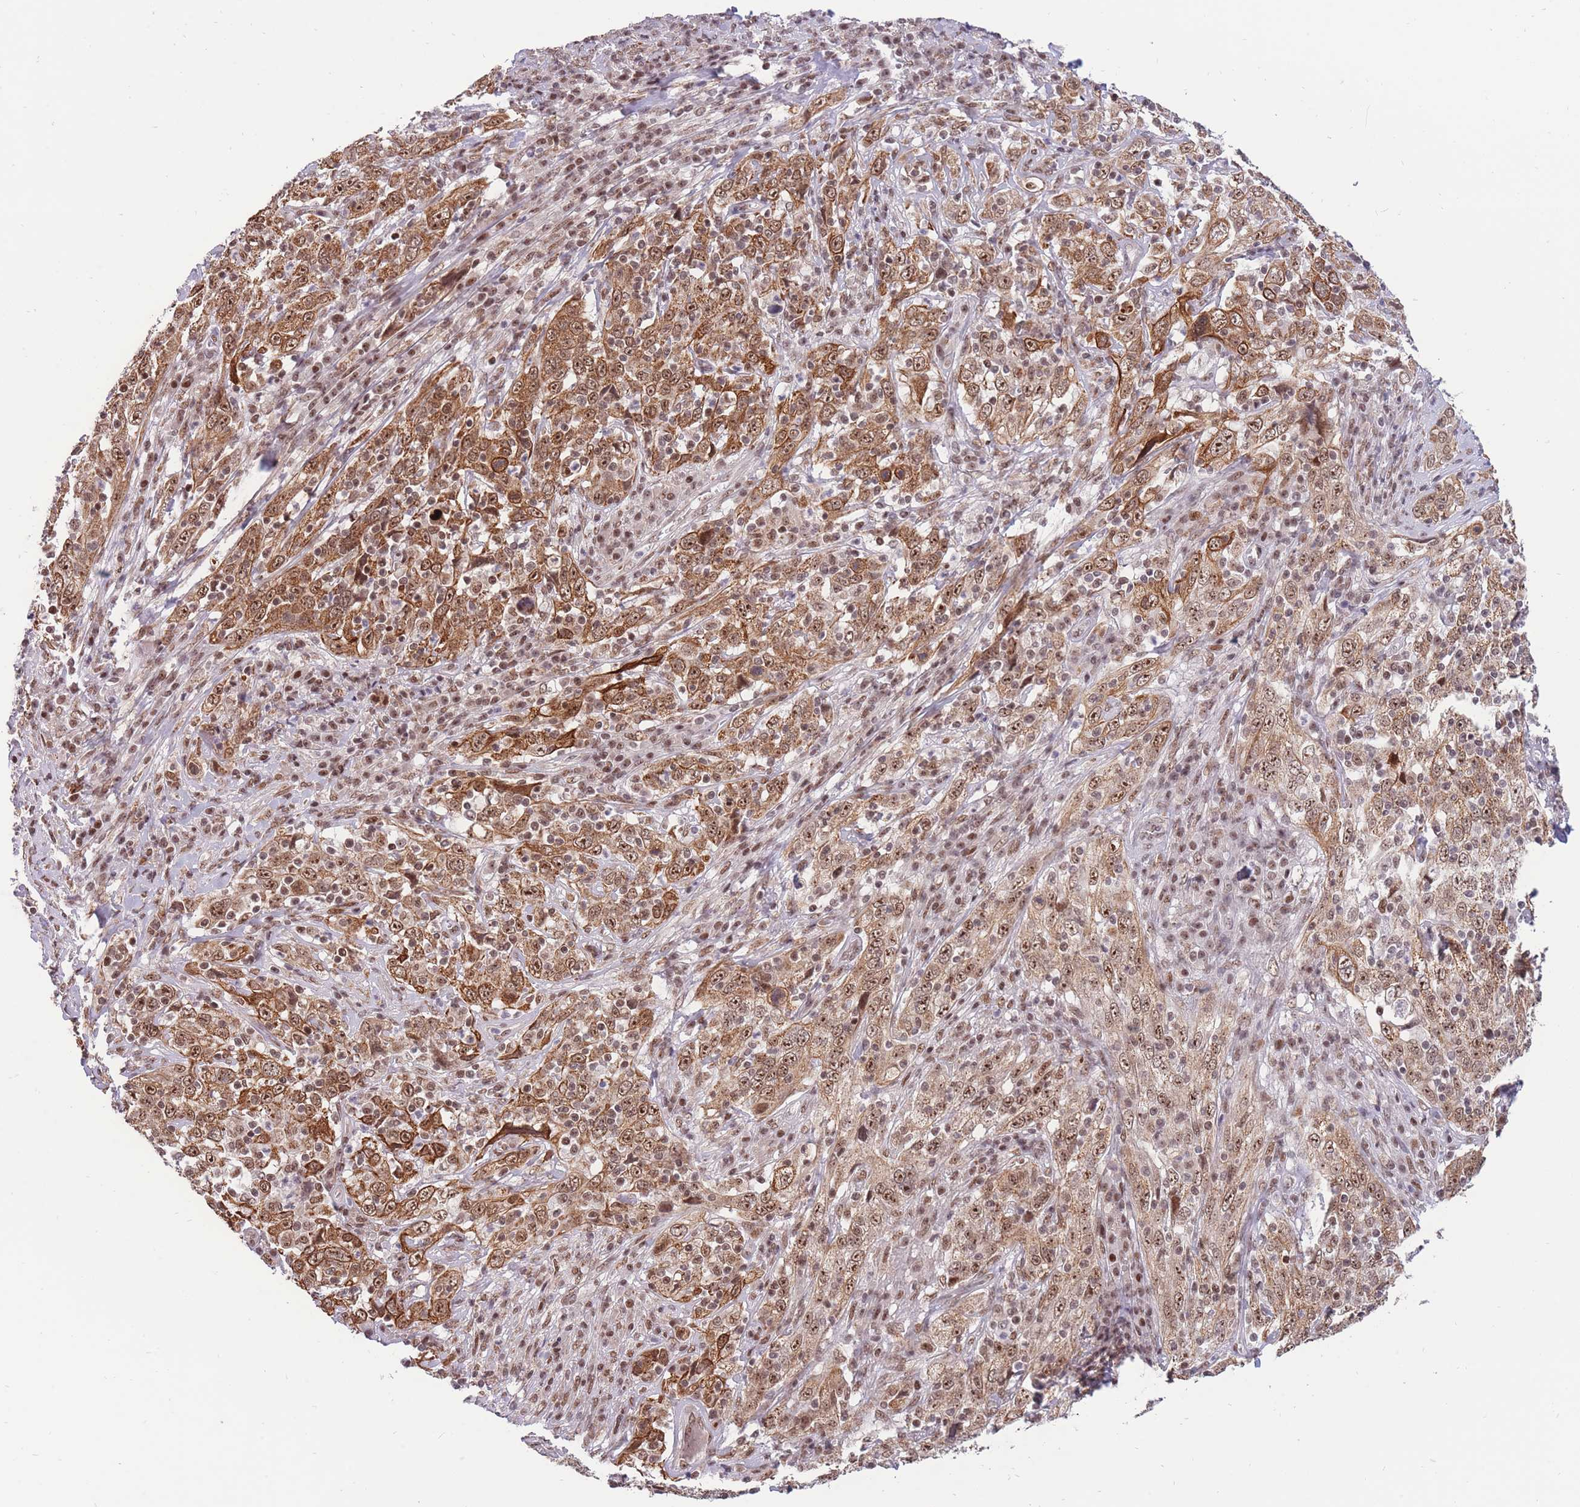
{"staining": {"intensity": "moderate", "quantity": ">75%", "location": "cytoplasmic/membranous,nuclear"}, "tissue": "cervical cancer", "cell_type": "Tumor cells", "image_type": "cancer", "snomed": [{"axis": "morphology", "description": "Squamous cell carcinoma, NOS"}, {"axis": "topography", "description": "Cervix"}], "caption": "High-power microscopy captured an immunohistochemistry photomicrograph of squamous cell carcinoma (cervical), revealing moderate cytoplasmic/membranous and nuclear expression in about >75% of tumor cells.", "gene": "TARBP2", "patient": {"sex": "female", "age": 46}}